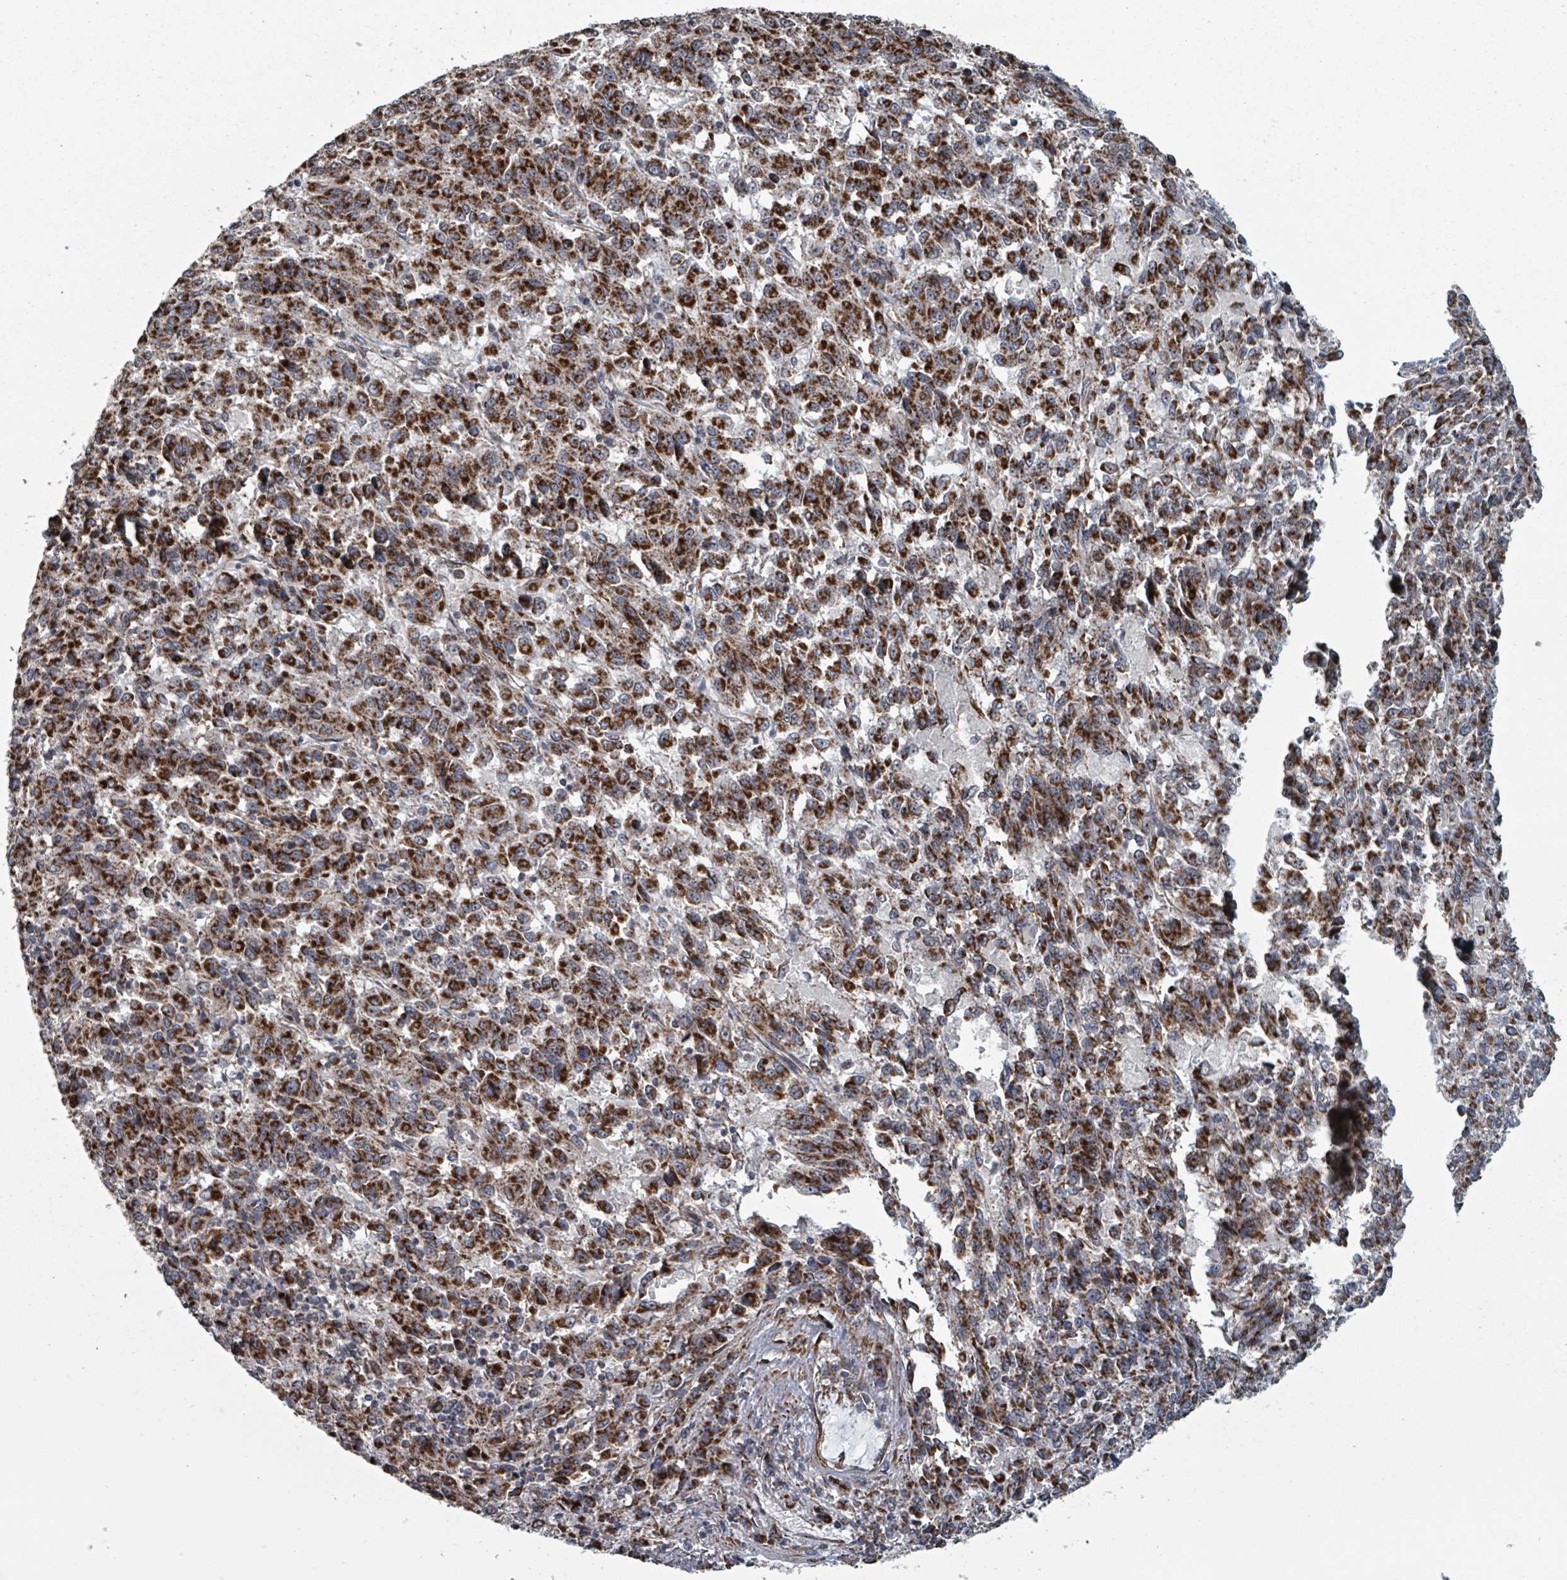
{"staining": {"intensity": "strong", "quantity": ">75%", "location": "cytoplasmic/membranous"}, "tissue": "melanoma", "cell_type": "Tumor cells", "image_type": "cancer", "snomed": [{"axis": "morphology", "description": "Malignant melanoma, Metastatic site"}, {"axis": "topography", "description": "Lung"}], "caption": "DAB immunohistochemical staining of melanoma shows strong cytoplasmic/membranous protein staining in approximately >75% of tumor cells.", "gene": "MRPL4", "patient": {"sex": "male", "age": 64}}